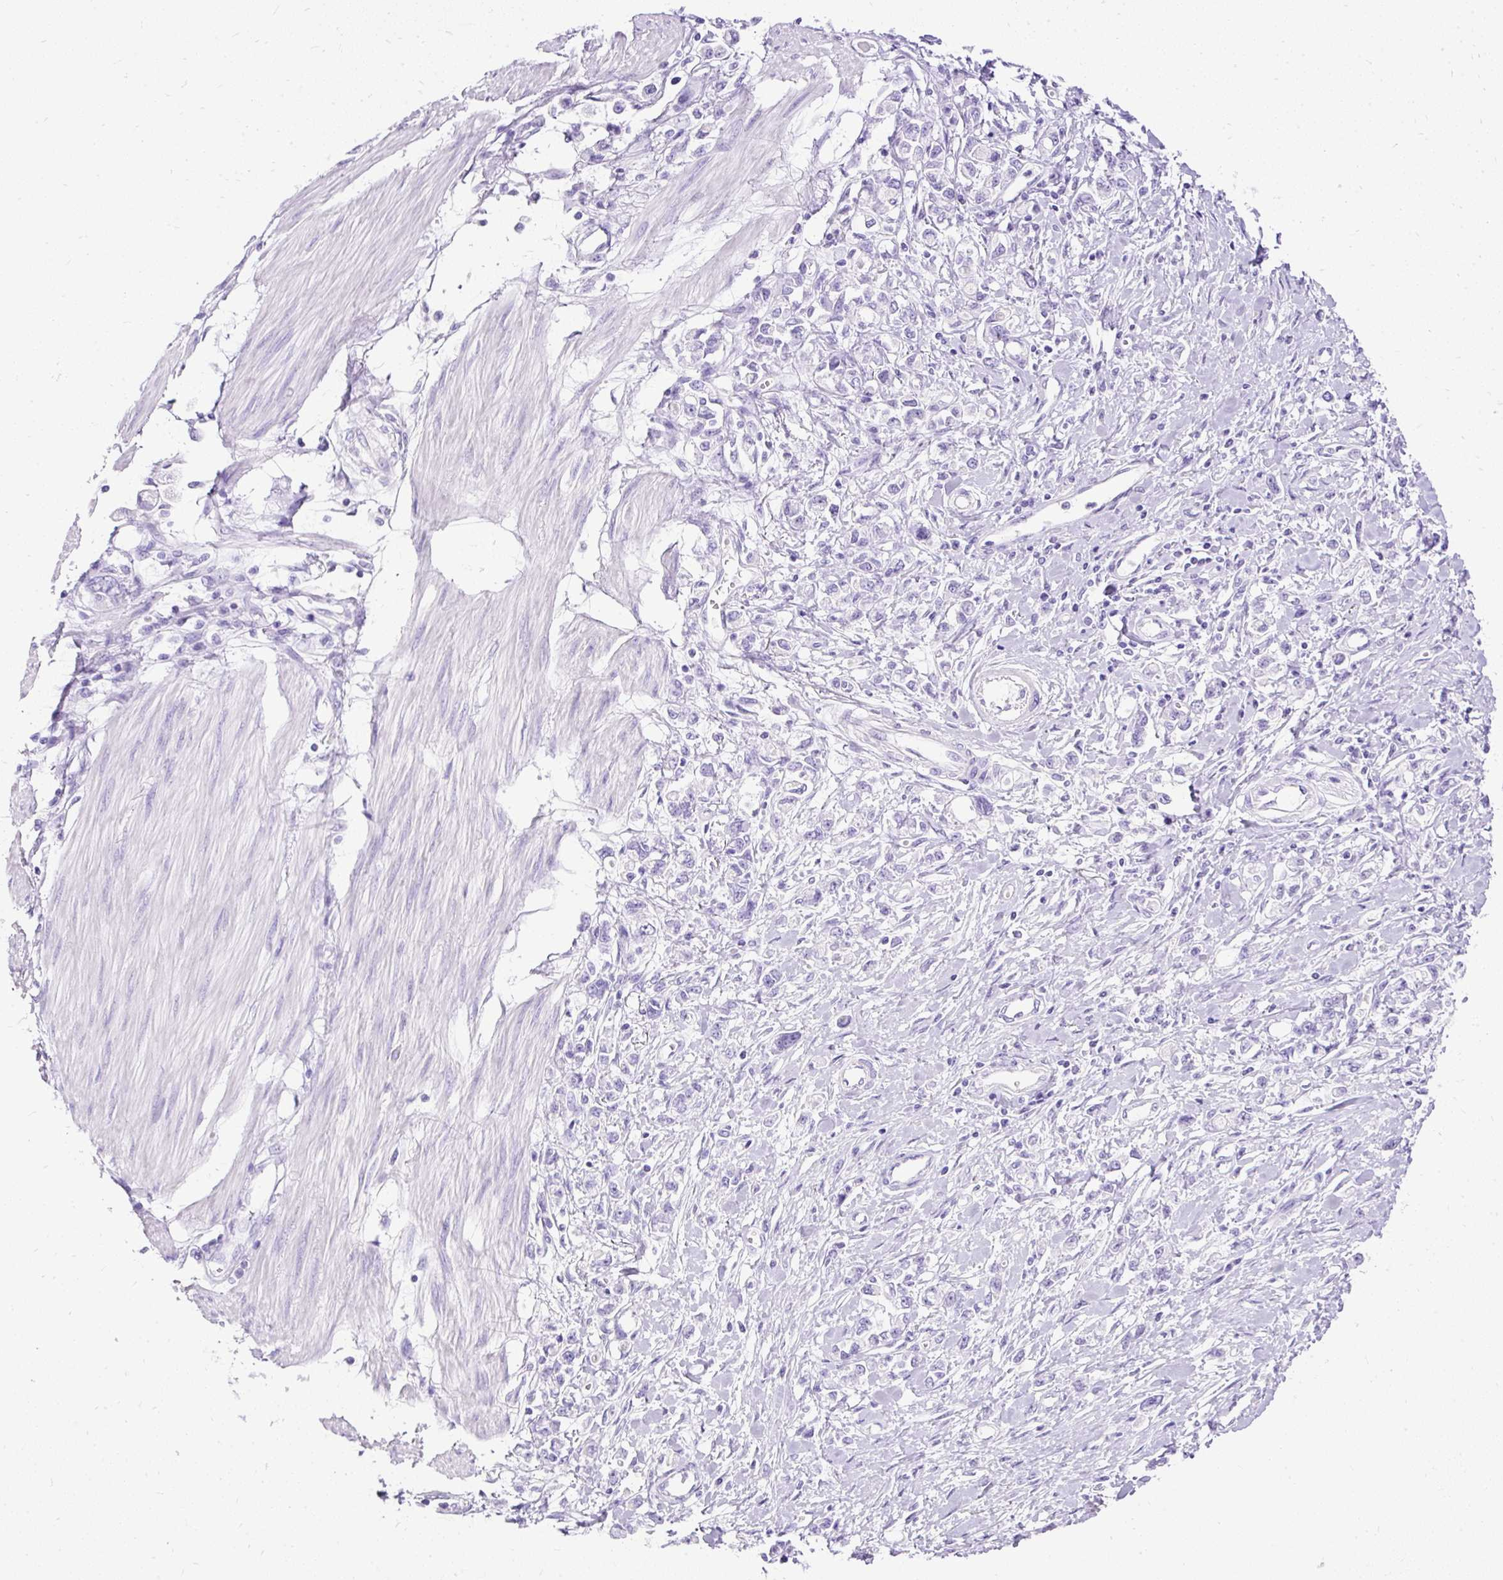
{"staining": {"intensity": "negative", "quantity": "none", "location": "none"}, "tissue": "stomach cancer", "cell_type": "Tumor cells", "image_type": "cancer", "snomed": [{"axis": "morphology", "description": "Adenocarcinoma, NOS"}, {"axis": "topography", "description": "Stomach"}], "caption": "Human stomach adenocarcinoma stained for a protein using IHC exhibits no staining in tumor cells.", "gene": "HEY1", "patient": {"sex": "female", "age": 76}}